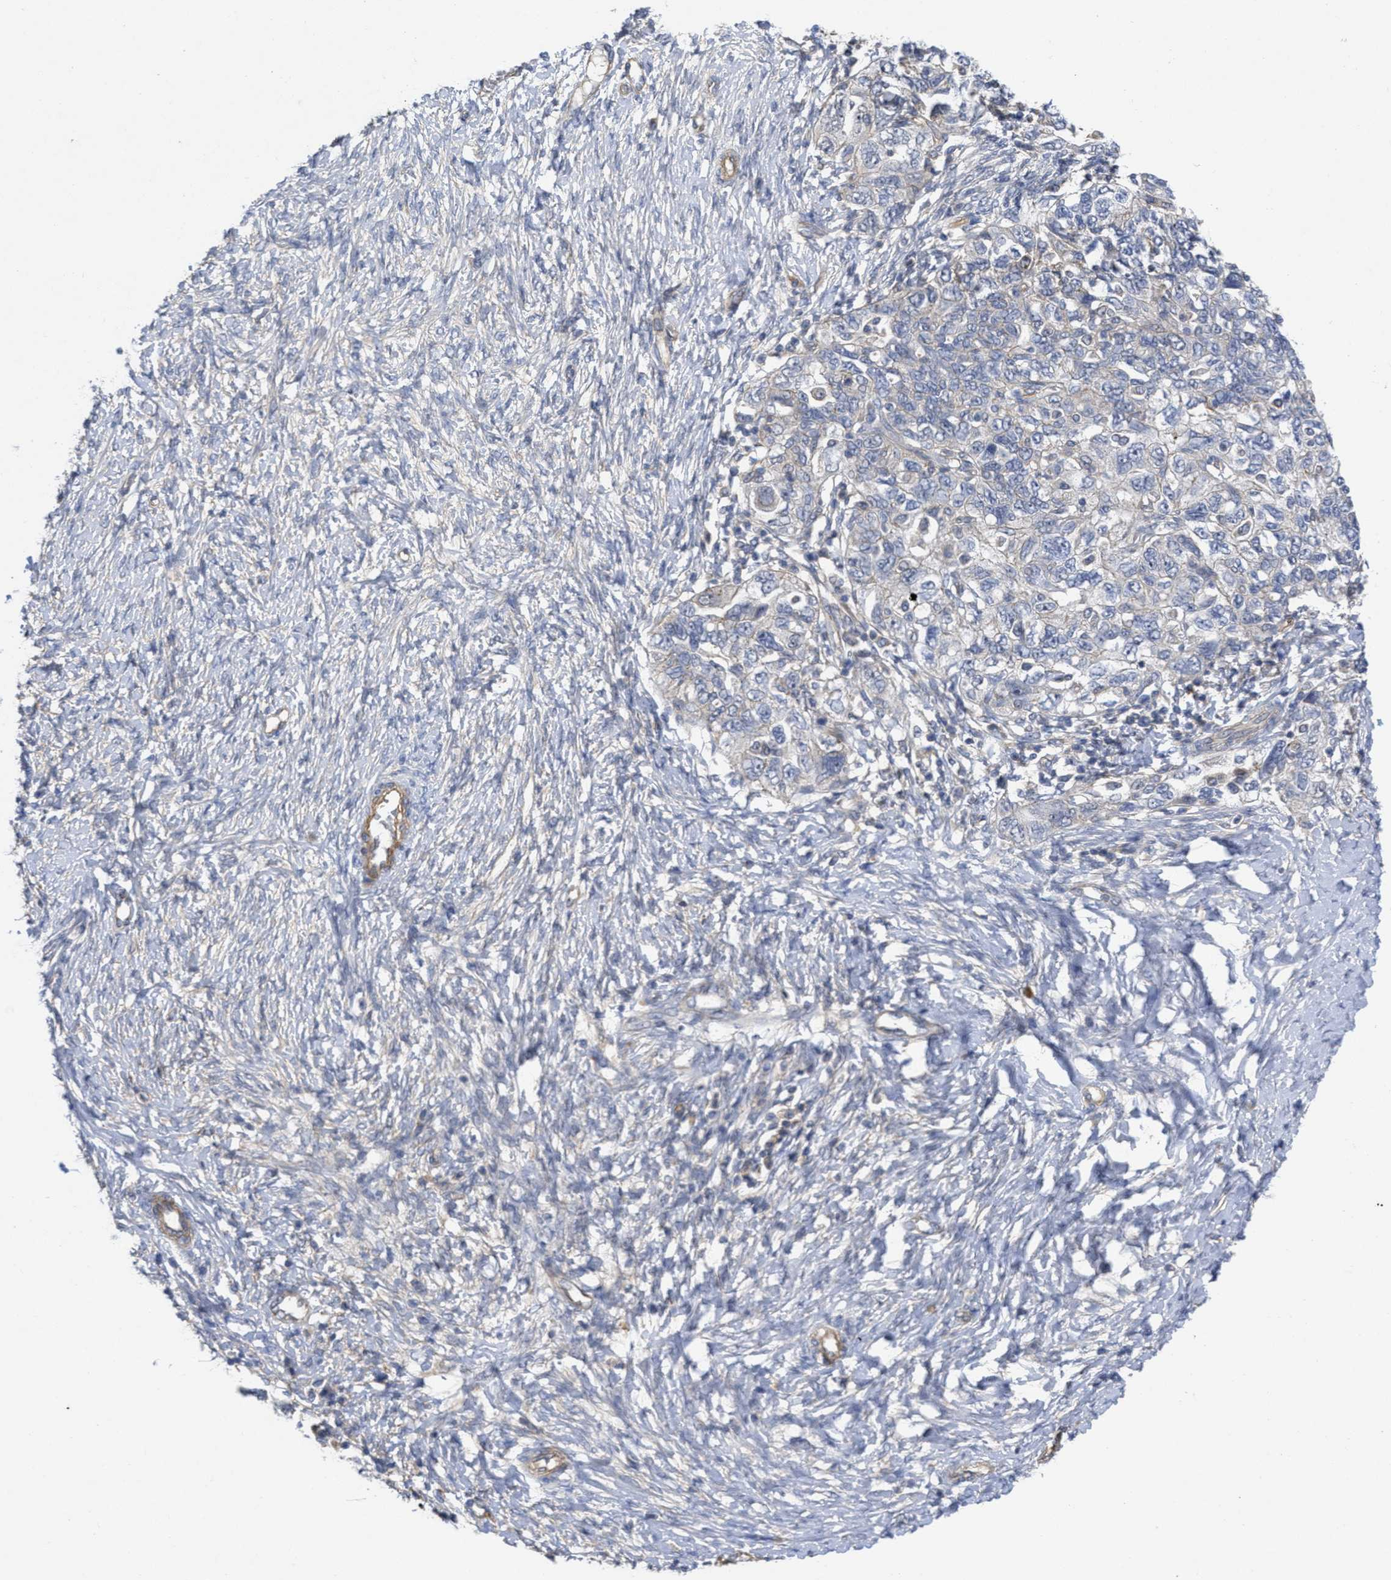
{"staining": {"intensity": "negative", "quantity": "none", "location": "none"}, "tissue": "ovarian cancer", "cell_type": "Tumor cells", "image_type": "cancer", "snomed": [{"axis": "morphology", "description": "Carcinoma, NOS"}, {"axis": "morphology", "description": "Cystadenocarcinoma, serous, NOS"}, {"axis": "topography", "description": "Ovary"}], "caption": "IHC image of ovarian cancer stained for a protein (brown), which reveals no expression in tumor cells.", "gene": "ARHGEF26", "patient": {"sex": "female", "age": 69}}